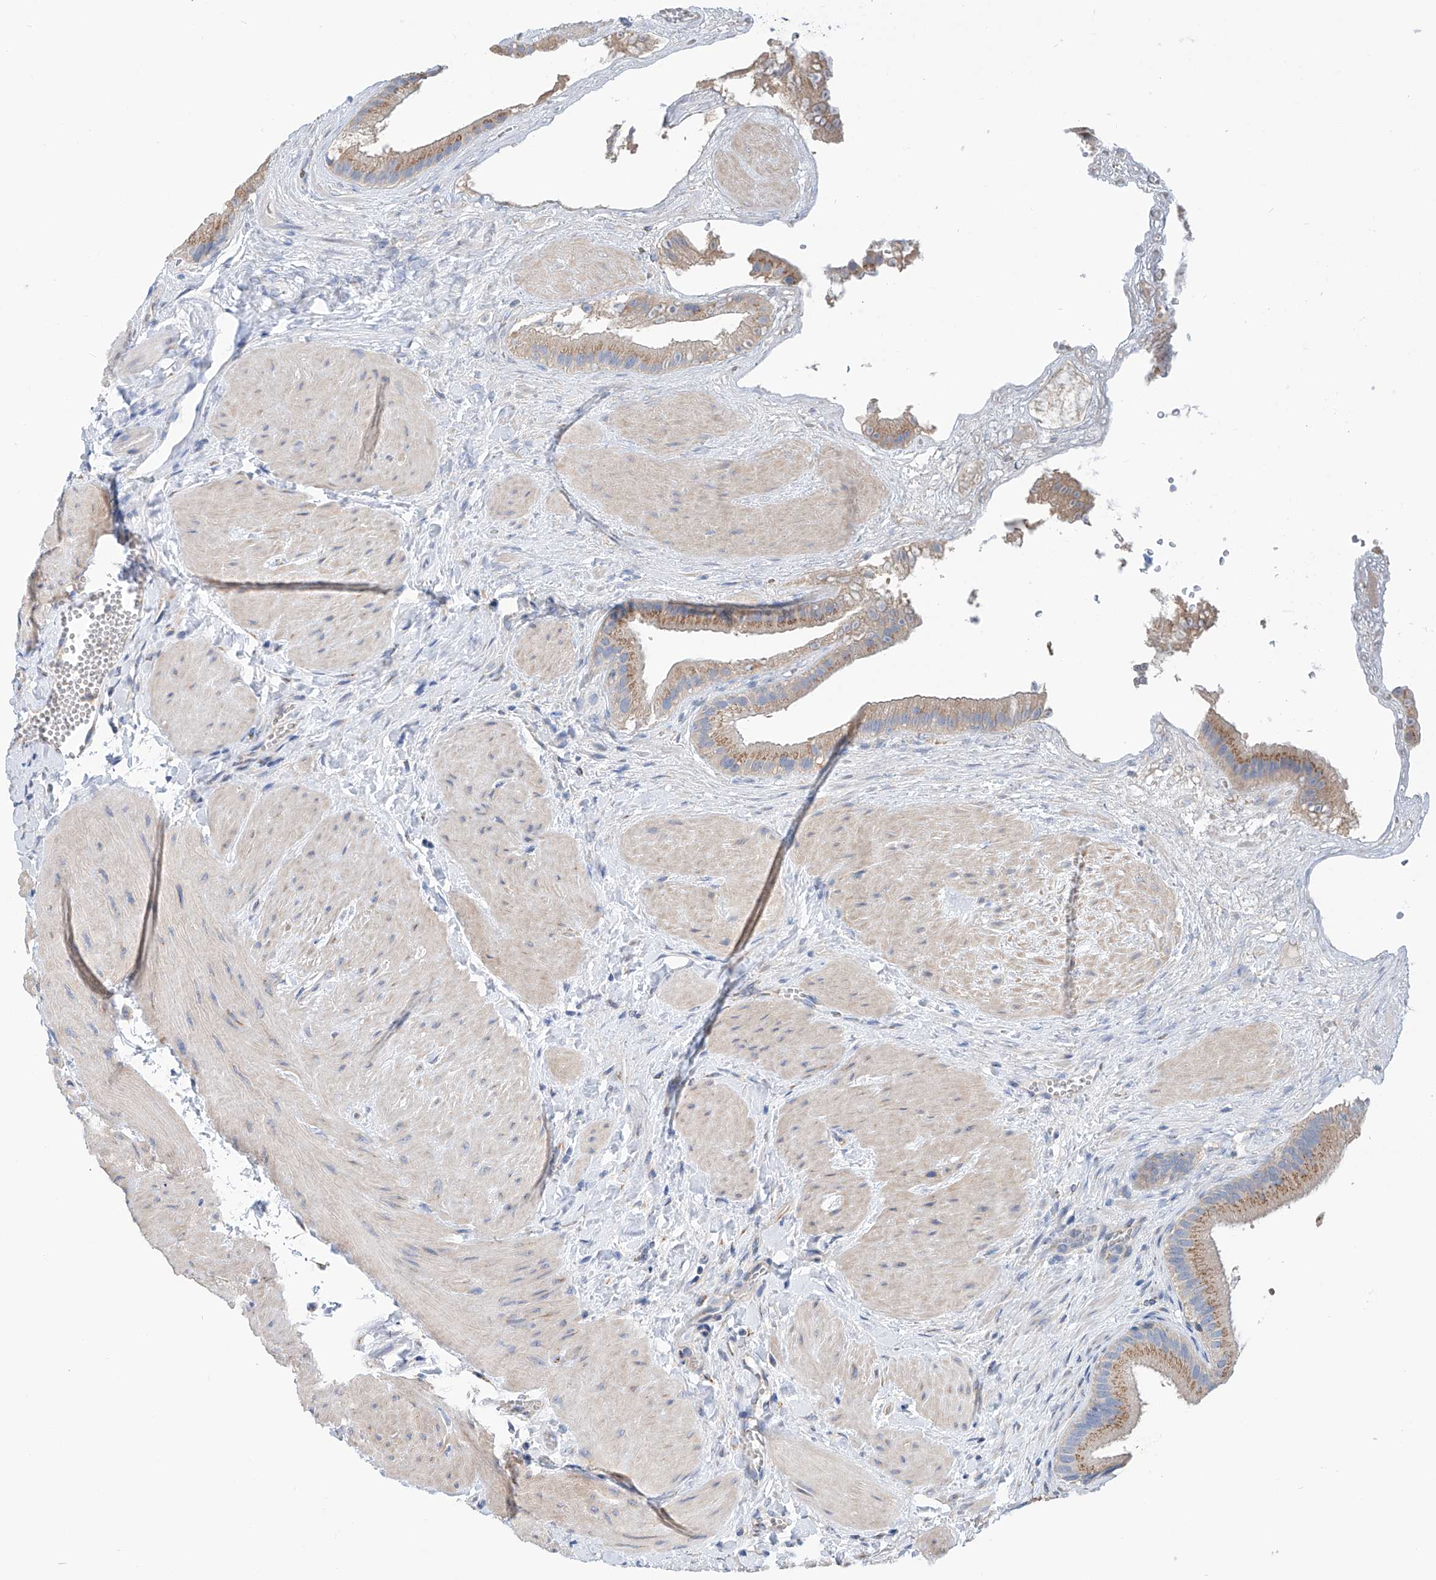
{"staining": {"intensity": "moderate", "quantity": ">75%", "location": "cytoplasmic/membranous"}, "tissue": "gallbladder", "cell_type": "Glandular cells", "image_type": "normal", "snomed": [{"axis": "morphology", "description": "Normal tissue, NOS"}, {"axis": "topography", "description": "Gallbladder"}], "caption": "Immunohistochemistry staining of unremarkable gallbladder, which shows medium levels of moderate cytoplasmic/membranous staining in approximately >75% of glandular cells indicating moderate cytoplasmic/membranous protein positivity. The staining was performed using DAB (3,3'-diaminobenzidine) (brown) for protein detection and nuclei were counterstained in hematoxylin (blue).", "gene": "SLC22A7", "patient": {"sex": "male", "age": 55}}